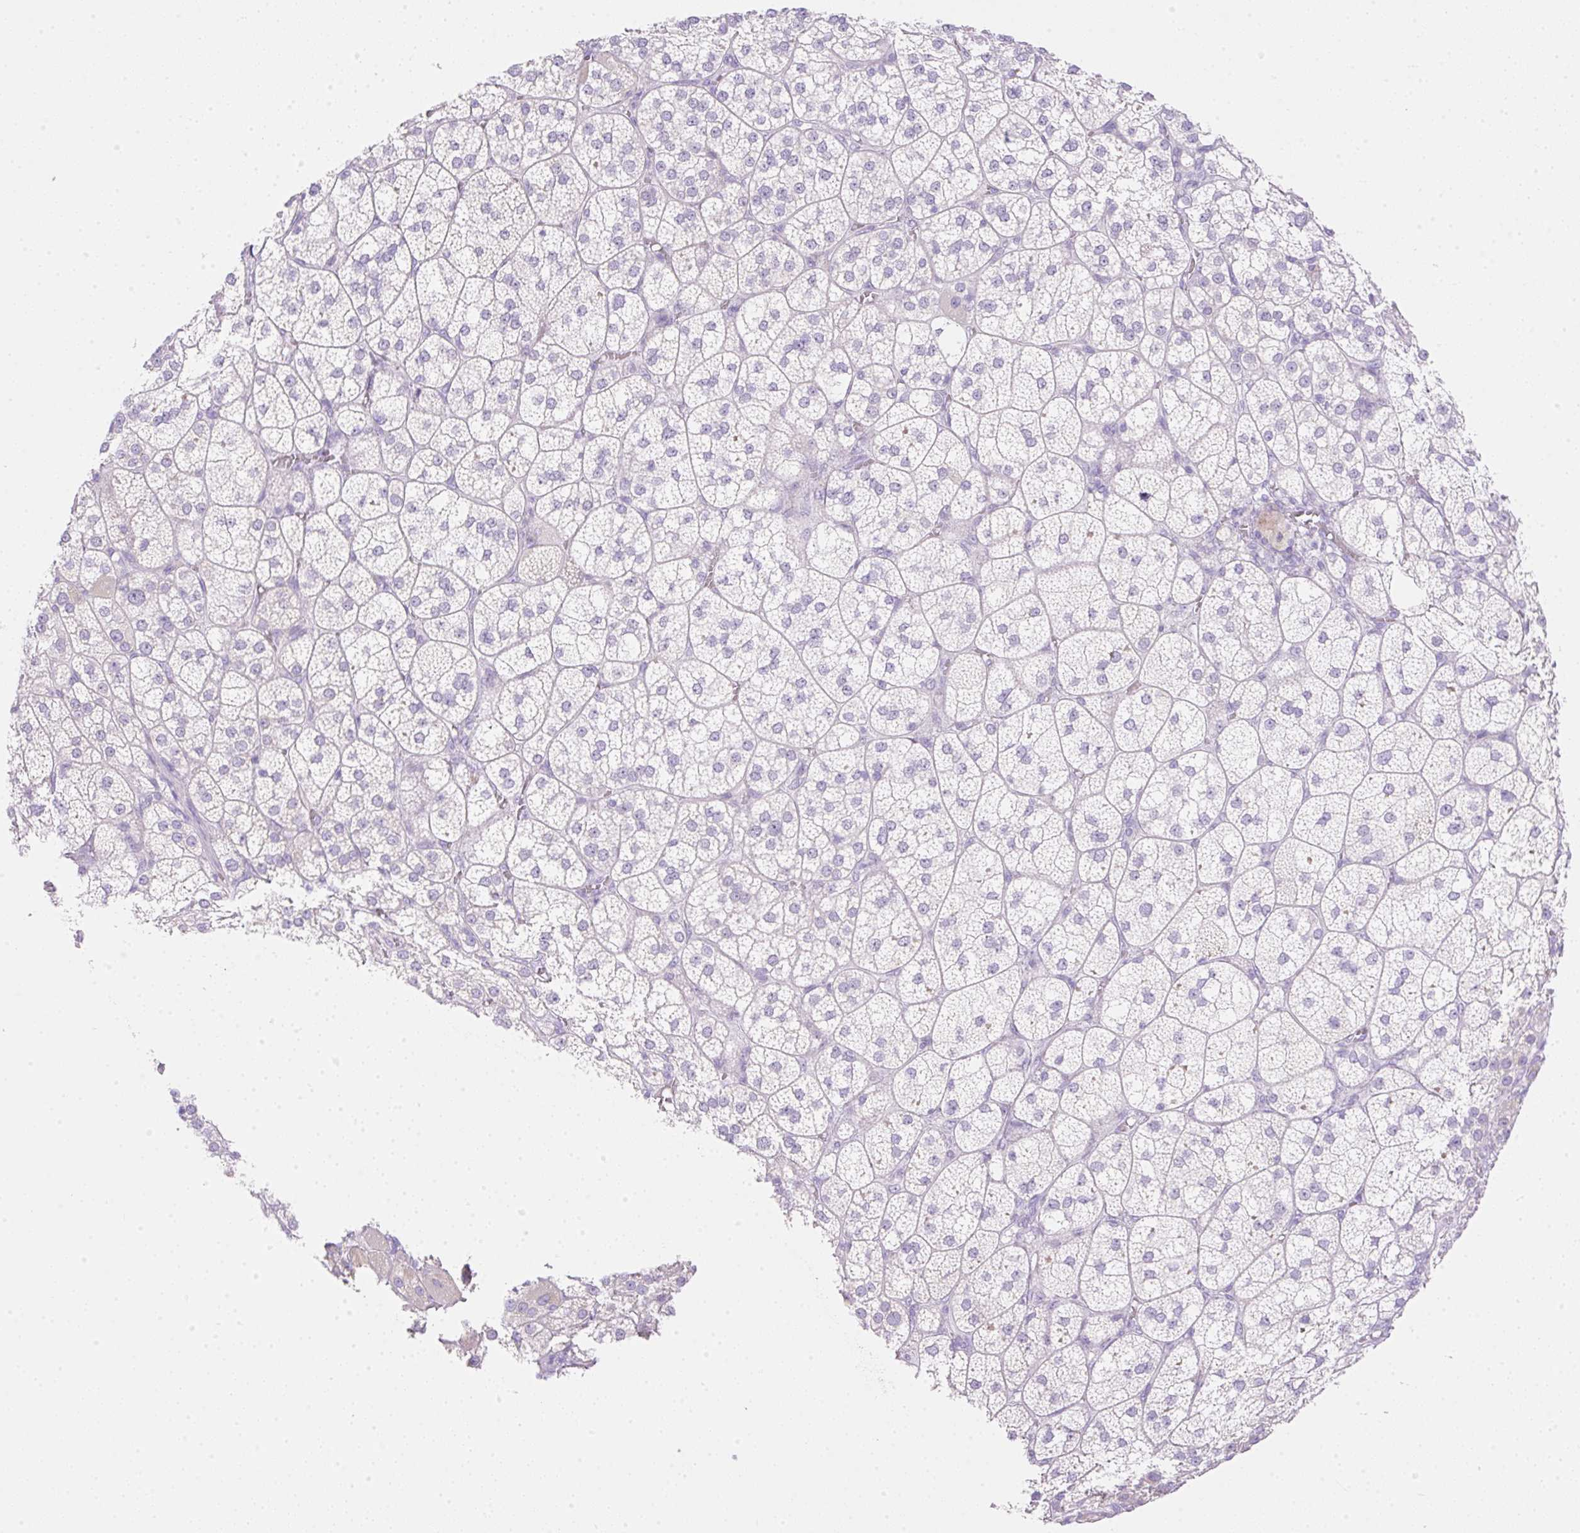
{"staining": {"intensity": "weak", "quantity": "<25%", "location": "cytoplasmic/membranous"}, "tissue": "adrenal gland", "cell_type": "Glandular cells", "image_type": "normal", "snomed": [{"axis": "morphology", "description": "Normal tissue, NOS"}, {"axis": "topography", "description": "Adrenal gland"}], "caption": "DAB (3,3'-diaminobenzidine) immunohistochemical staining of unremarkable human adrenal gland displays no significant positivity in glandular cells.", "gene": "CDX1", "patient": {"sex": "female", "age": 60}}